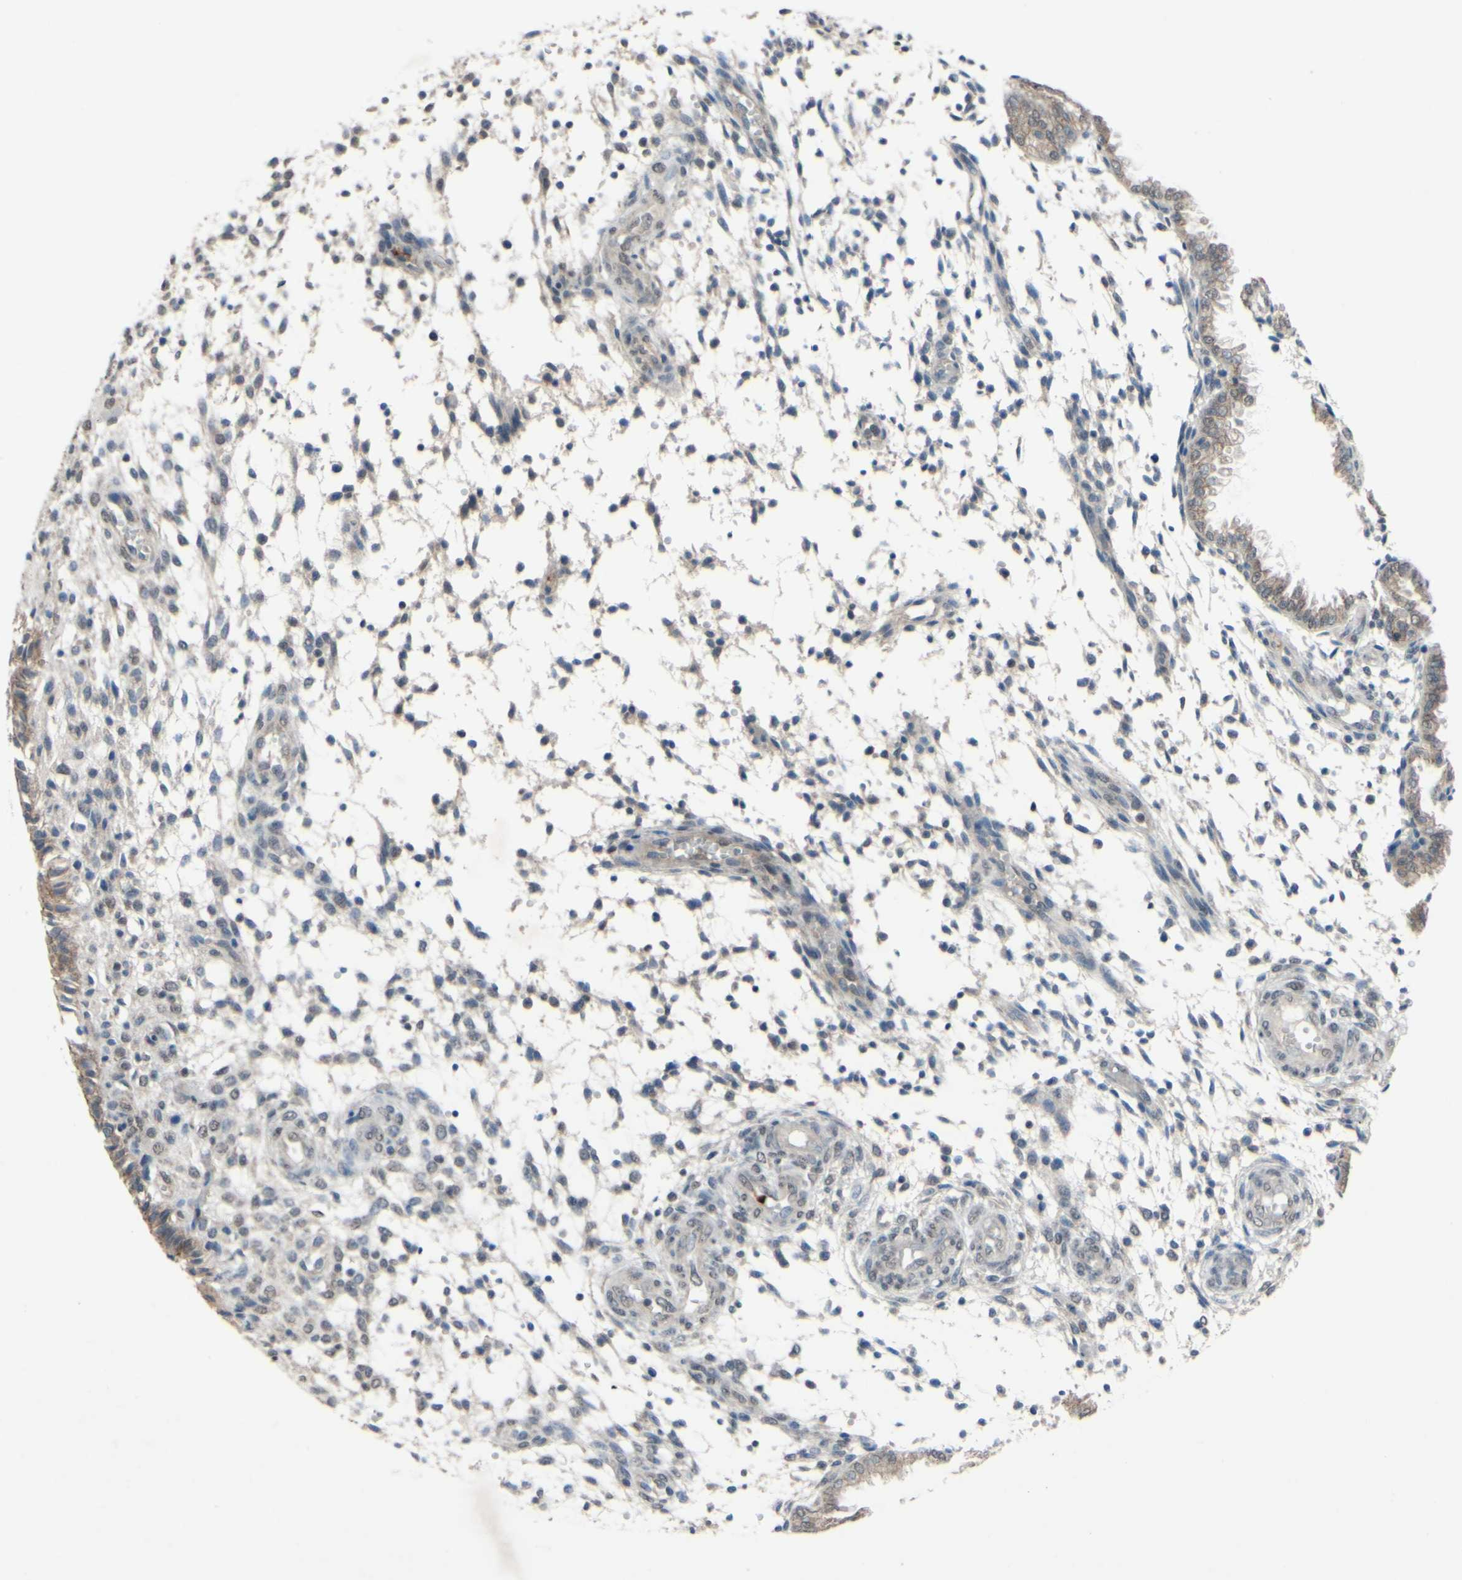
{"staining": {"intensity": "negative", "quantity": "none", "location": "none"}, "tissue": "endometrium", "cell_type": "Cells in endometrial stroma", "image_type": "normal", "snomed": [{"axis": "morphology", "description": "Normal tissue, NOS"}, {"axis": "topography", "description": "Endometrium"}], "caption": "Immunohistochemistry (IHC) of unremarkable endometrium demonstrates no expression in cells in endometrial stroma.", "gene": "CDCP1", "patient": {"sex": "female", "age": 33}}